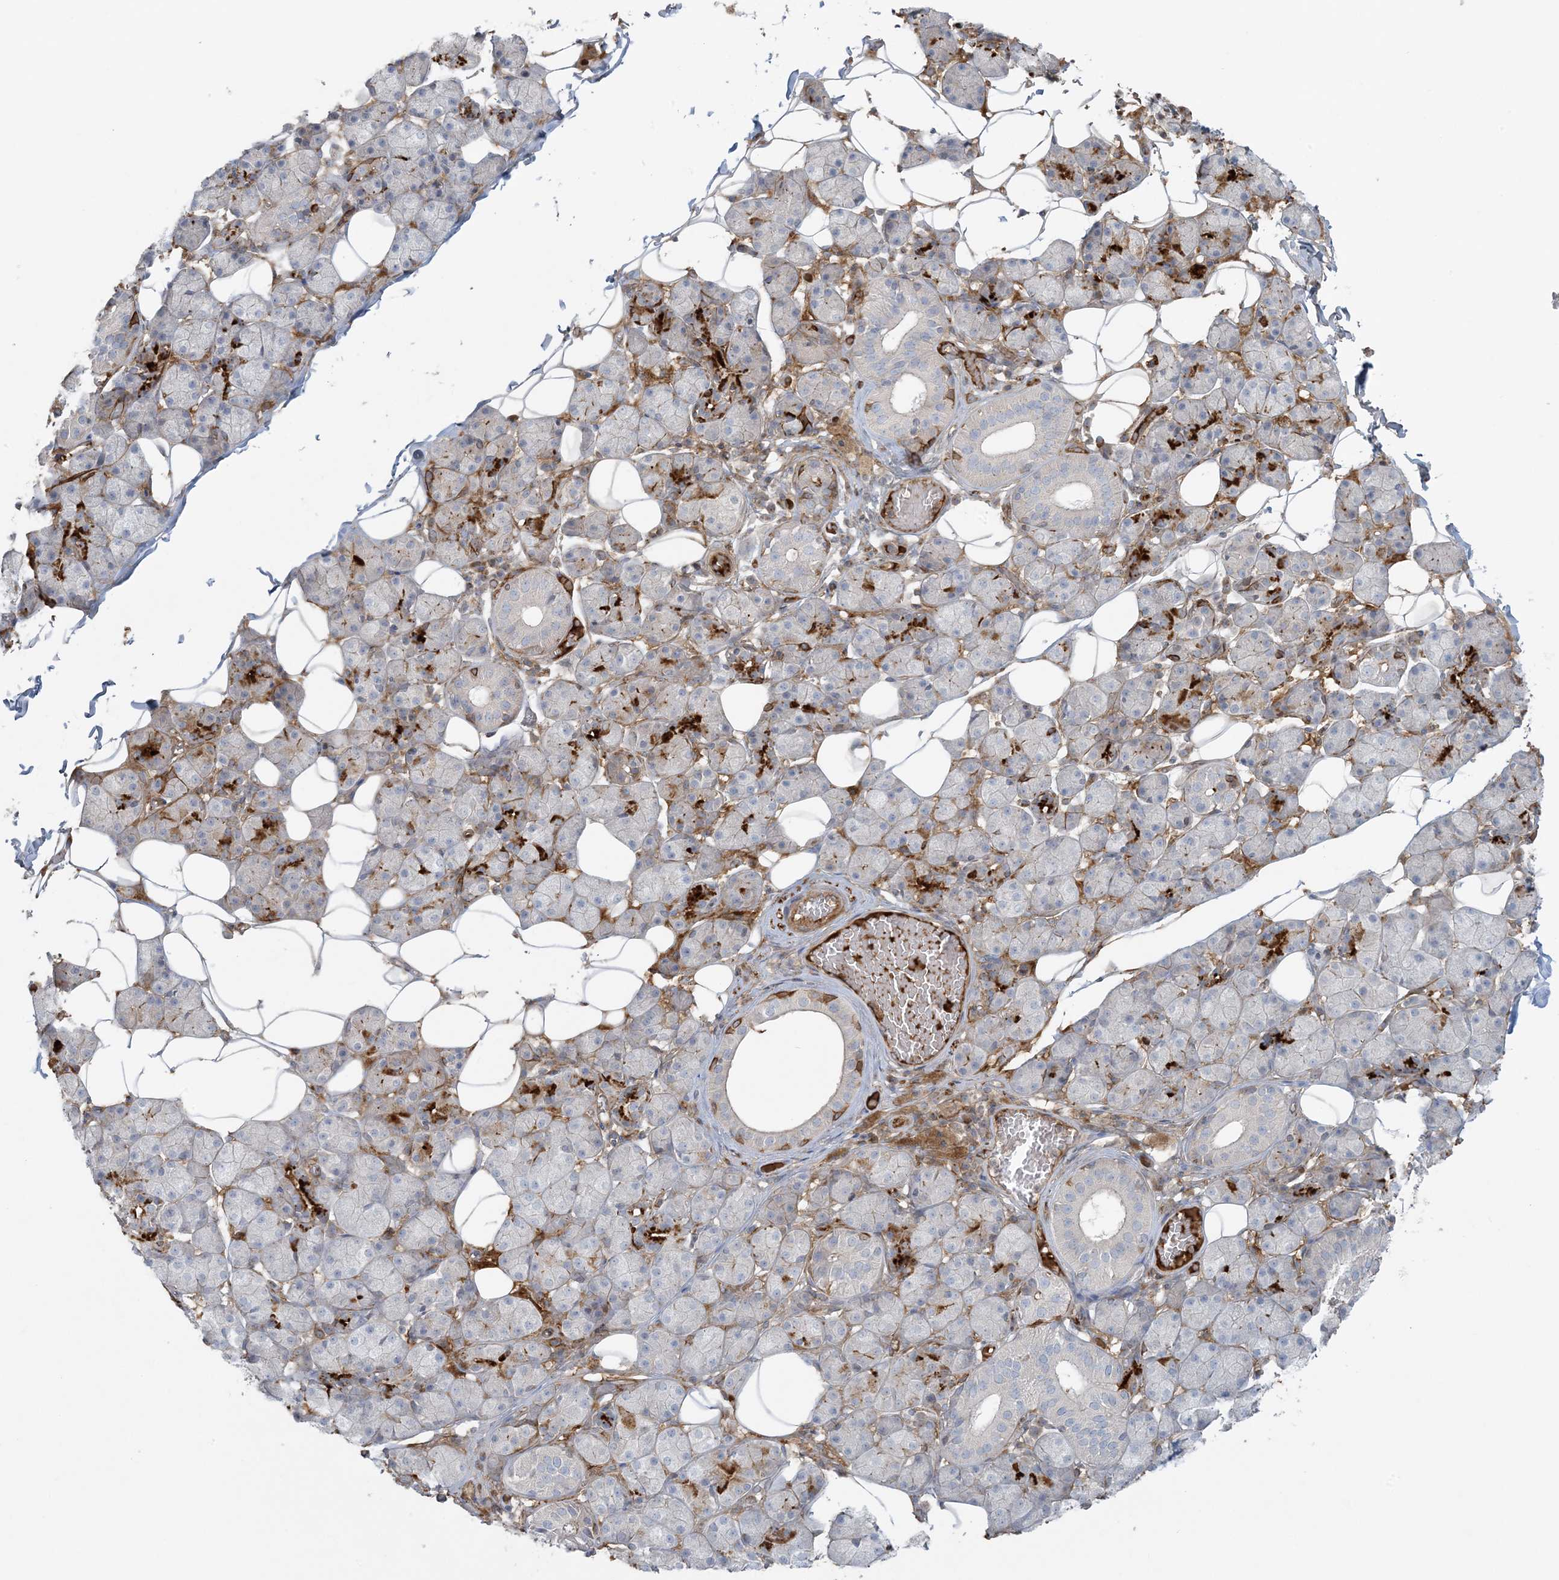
{"staining": {"intensity": "weak", "quantity": "<25%", "location": "cytoplasmic/membranous"}, "tissue": "salivary gland", "cell_type": "Glandular cells", "image_type": "normal", "snomed": [{"axis": "morphology", "description": "Normal tissue, NOS"}, {"axis": "topography", "description": "Salivary gland"}], "caption": "High power microscopy micrograph of an immunohistochemistry (IHC) image of benign salivary gland, revealing no significant staining in glandular cells. The staining is performed using DAB brown chromogen with nuclei counter-stained in using hematoxylin.", "gene": "PIK3R4", "patient": {"sex": "female", "age": 33}}